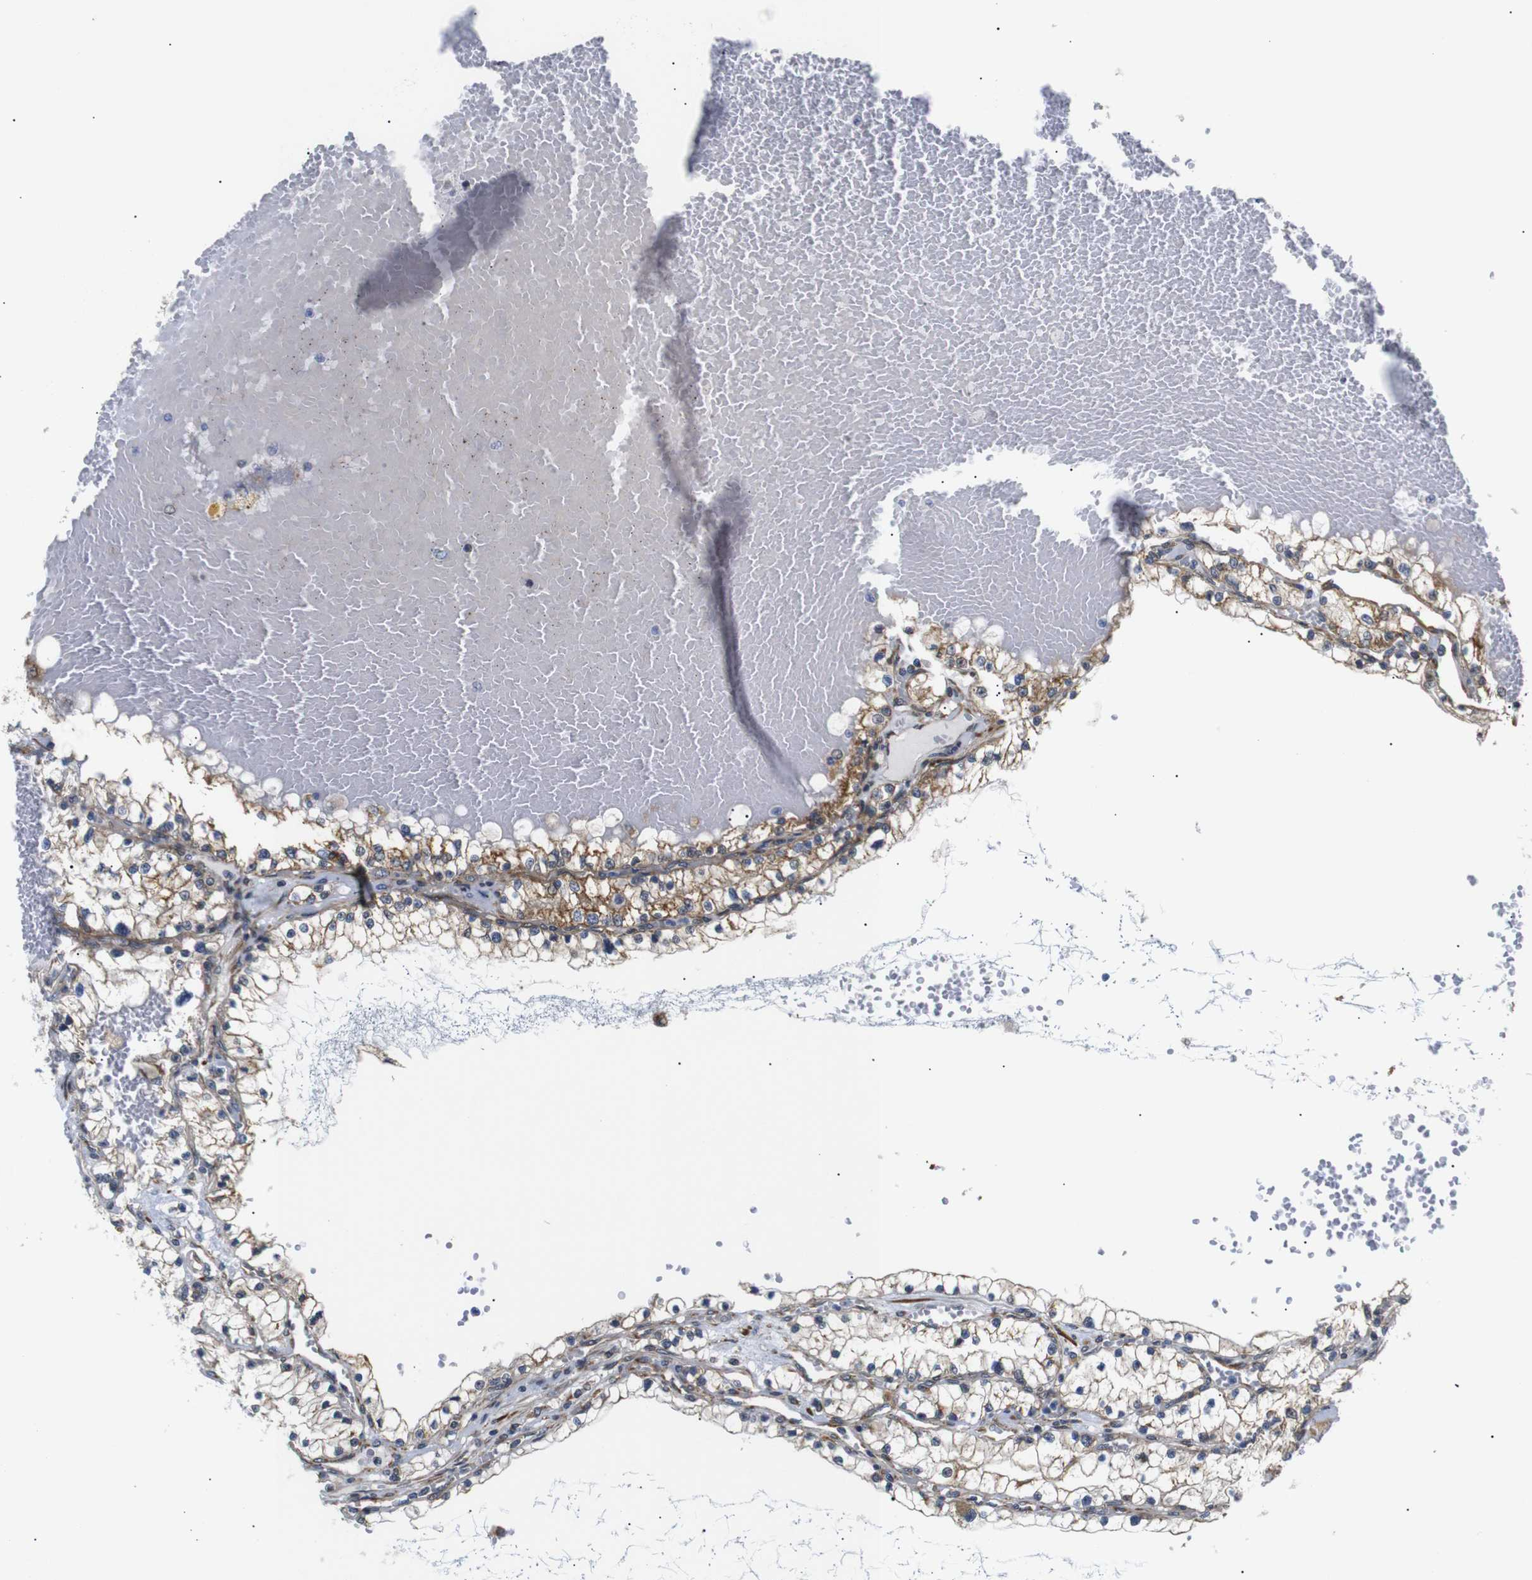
{"staining": {"intensity": "moderate", "quantity": ">75%", "location": "cytoplasmic/membranous"}, "tissue": "renal cancer", "cell_type": "Tumor cells", "image_type": "cancer", "snomed": [{"axis": "morphology", "description": "Adenocarcinoma, NOS"}, {"axis": "topography", "description": "Kidney"}], "caption": "This is an image of IHC staining of renal cancer (adenocarcinoma), which shows moderate positivity in the cytoplasmic/membranous of tumor cells.", "gene": "KANK4", "patient": {"sex": "male", "age": 68}}